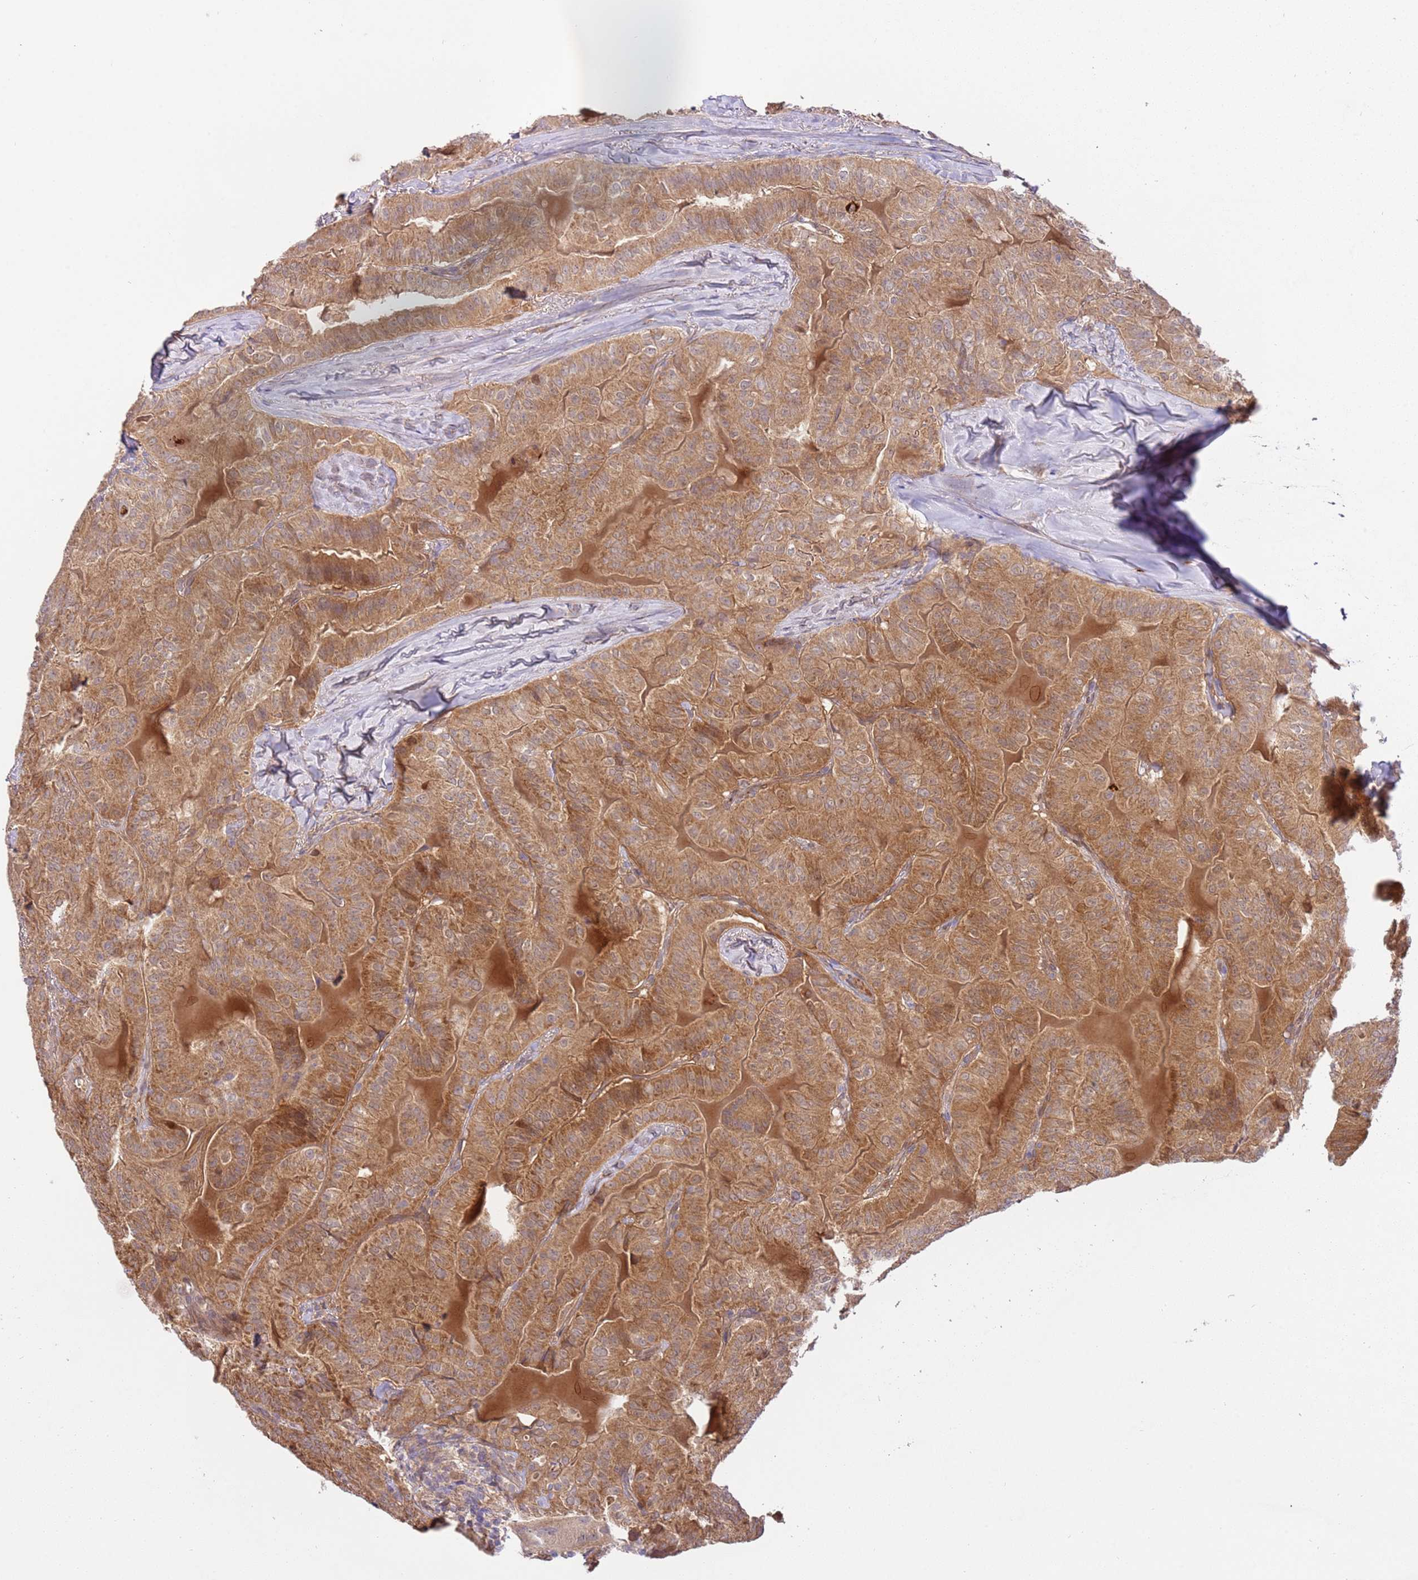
{"staining": {"intensity": "moderate", "quantity": ">75%", "location": "cytoplasmic/membranous"}, "tissue": "thyroid cancer", "cell_type": "Tumor cells", "image_type": "cancer", "snomed": [{"axis": "morphology", "description": "Papillary adenocarcinoma, NOS"}, {"axis": "topography", "description": "Thyroid gland"}], "caption": "IHC micrograph of neoplastic tissue: thyroid cancer (papillary adenocarcinoma) stained using IHC demonstrates medium levels of moderate protein expression localized specifically in the cytoplasmic/membranous of tumor cells, appearing as a cytoplasmic/membranous brown color.", "gene": "C8G", "patient": {"sex": "female", "age": 68}}